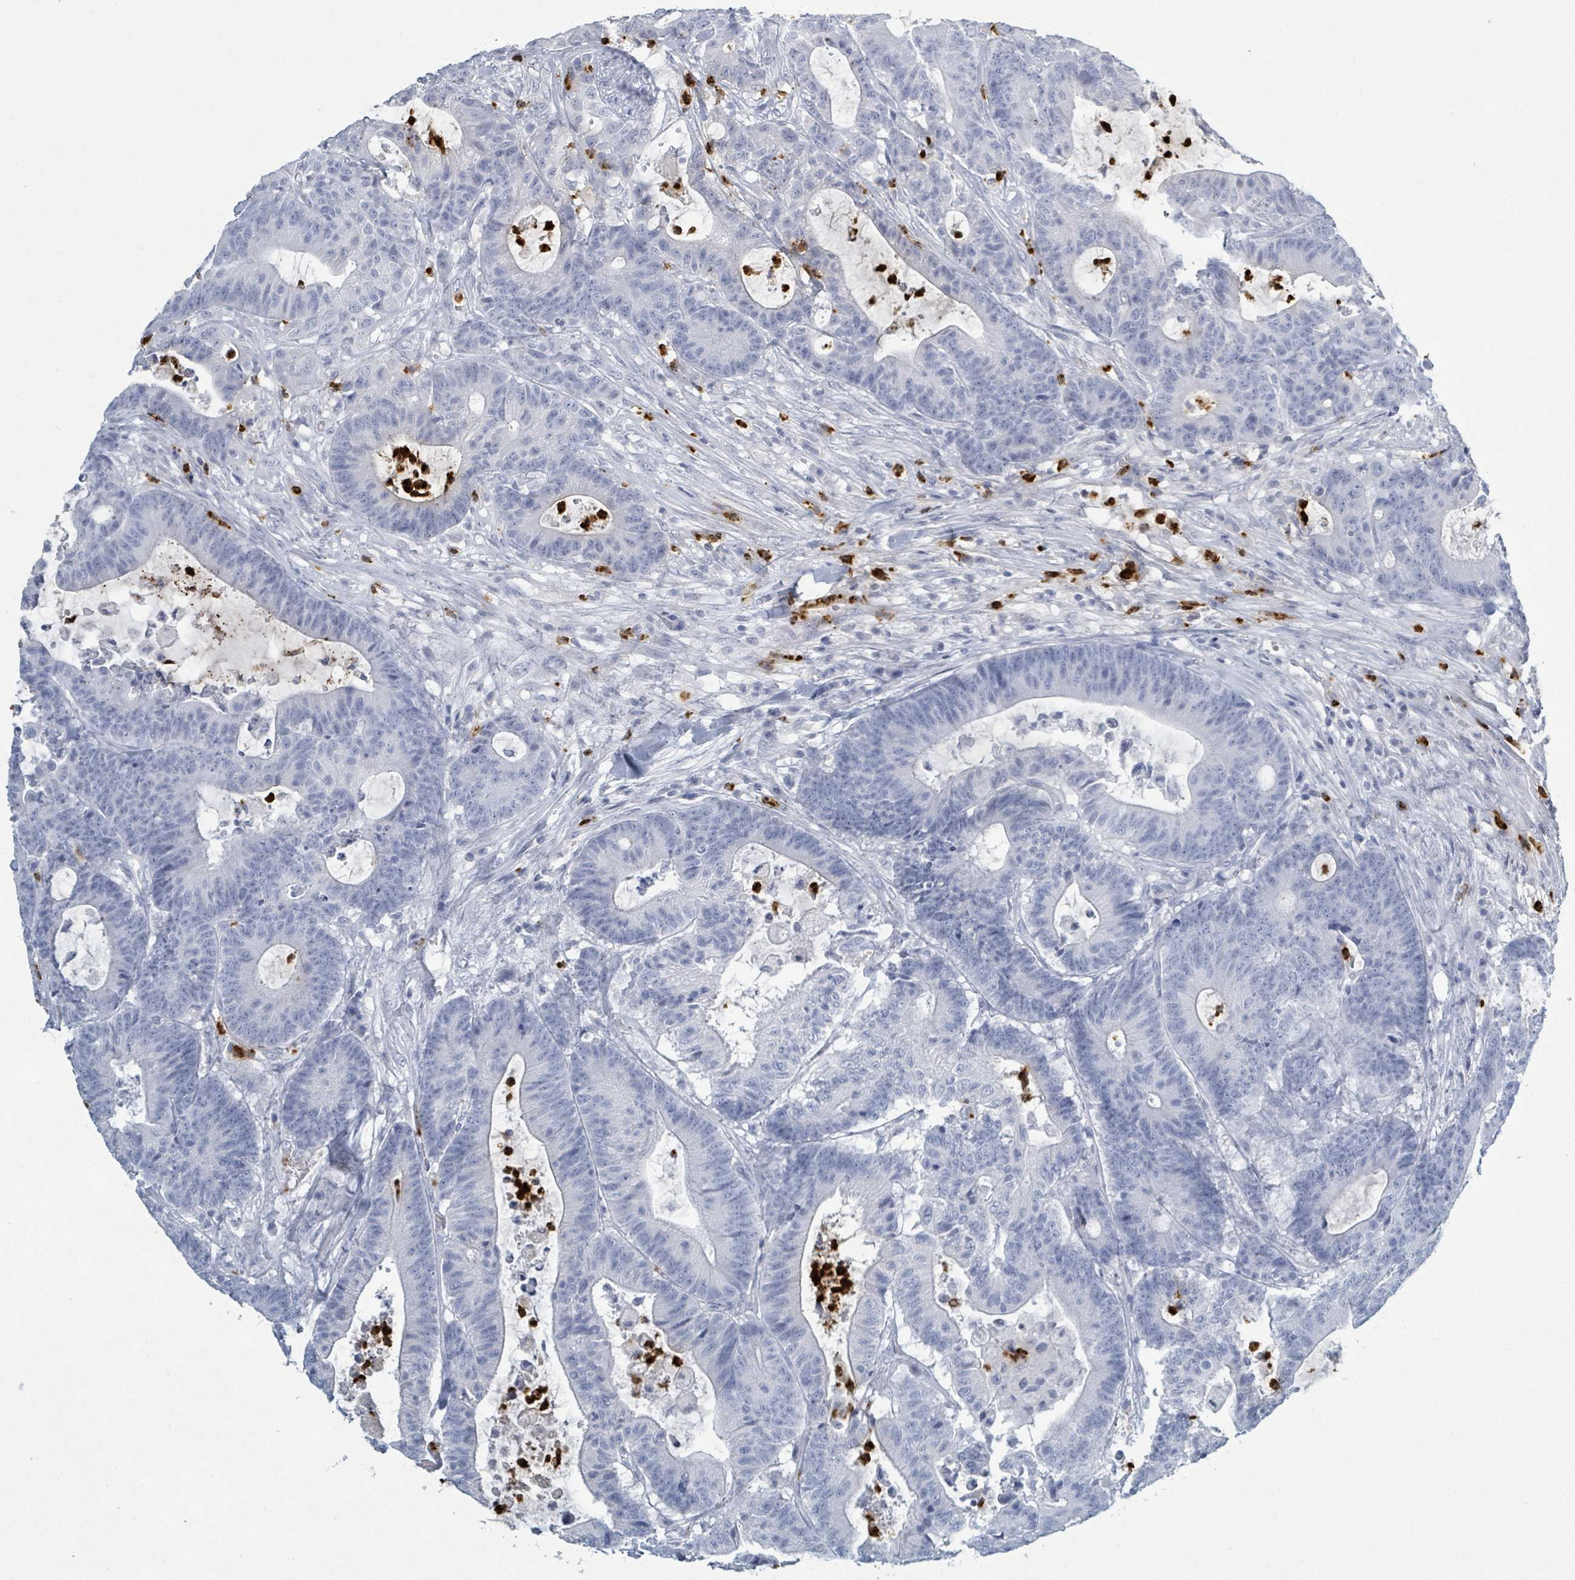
{"staining": {"intensity": "negative", "quantity": "none", "location": "none"}, "tissue": "colorectal cancer", "cell_type": "Tumor cells", "image_type": "cancer", "snomed": [{"axis": "morphology", "description": "Adenocarcinoma, NOS"}, {"axis": "topography", "description": "Colon"}], "caption": "Photomicrograph shows no significant protein positivity in tumor cells of adenocarcinoma (colorectal).", "gene": "DEFA4", "patient": {"sex": "female", "age": 84}}